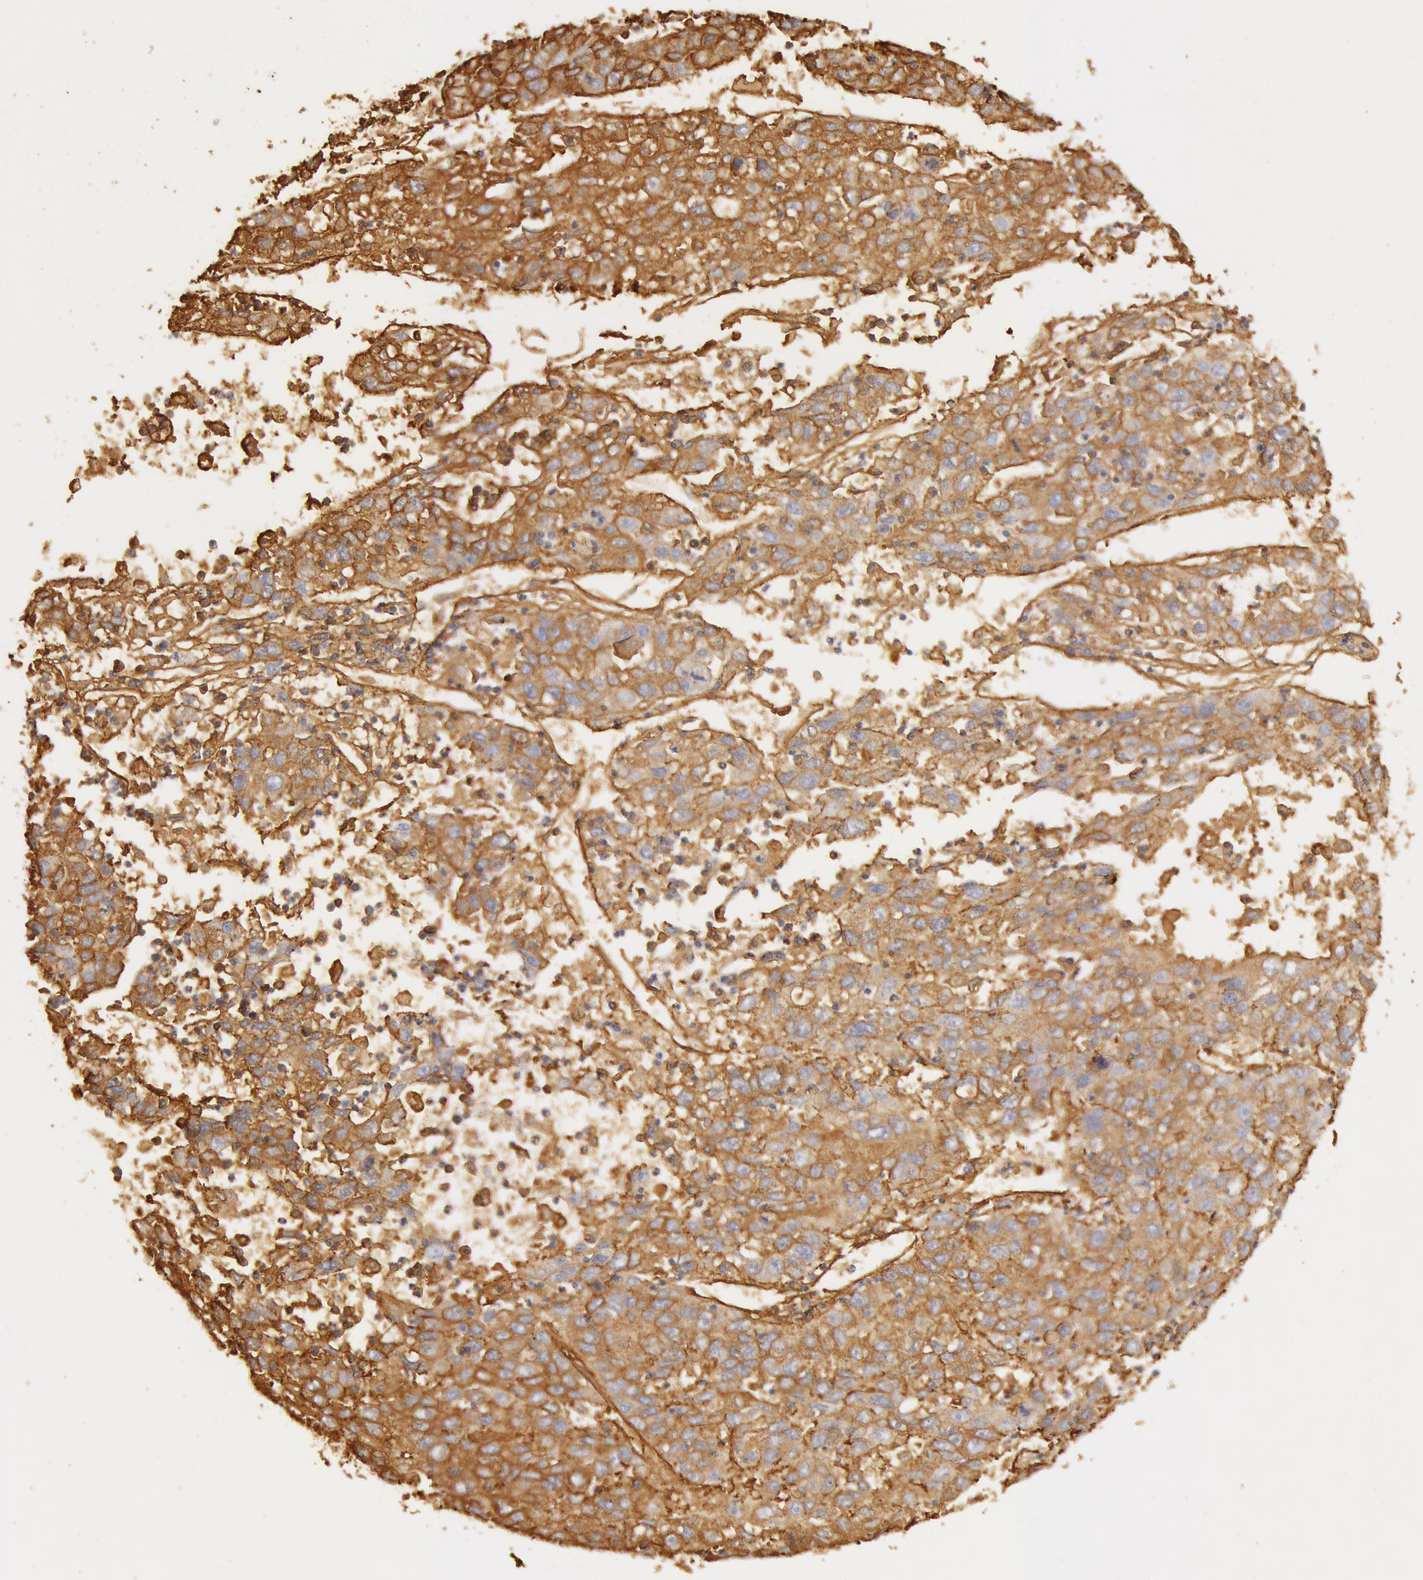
{"staining": {"intensity": "moderate", "quantity": ">75%", "location": "cytoplasmic/membranous"}, "tissue": "liver cancer", "cell_type": "Tumor cells", "image_type": "cancer", "snomed": [{"axis": "morphology", "description": "Carcinoma, Hepatocellular, NOS"}, {"axis": "topography", "description": "Liver"}], "caption": "Protein staining by immunohistochemistry (IHC) reveals moderate cytoplasmic/membranous expression in approximately >75% of tumor cells in liver hepatocellular carcinoma.", "gene": "COL4A1", "patient": {"sex": "male", "age": 49}}